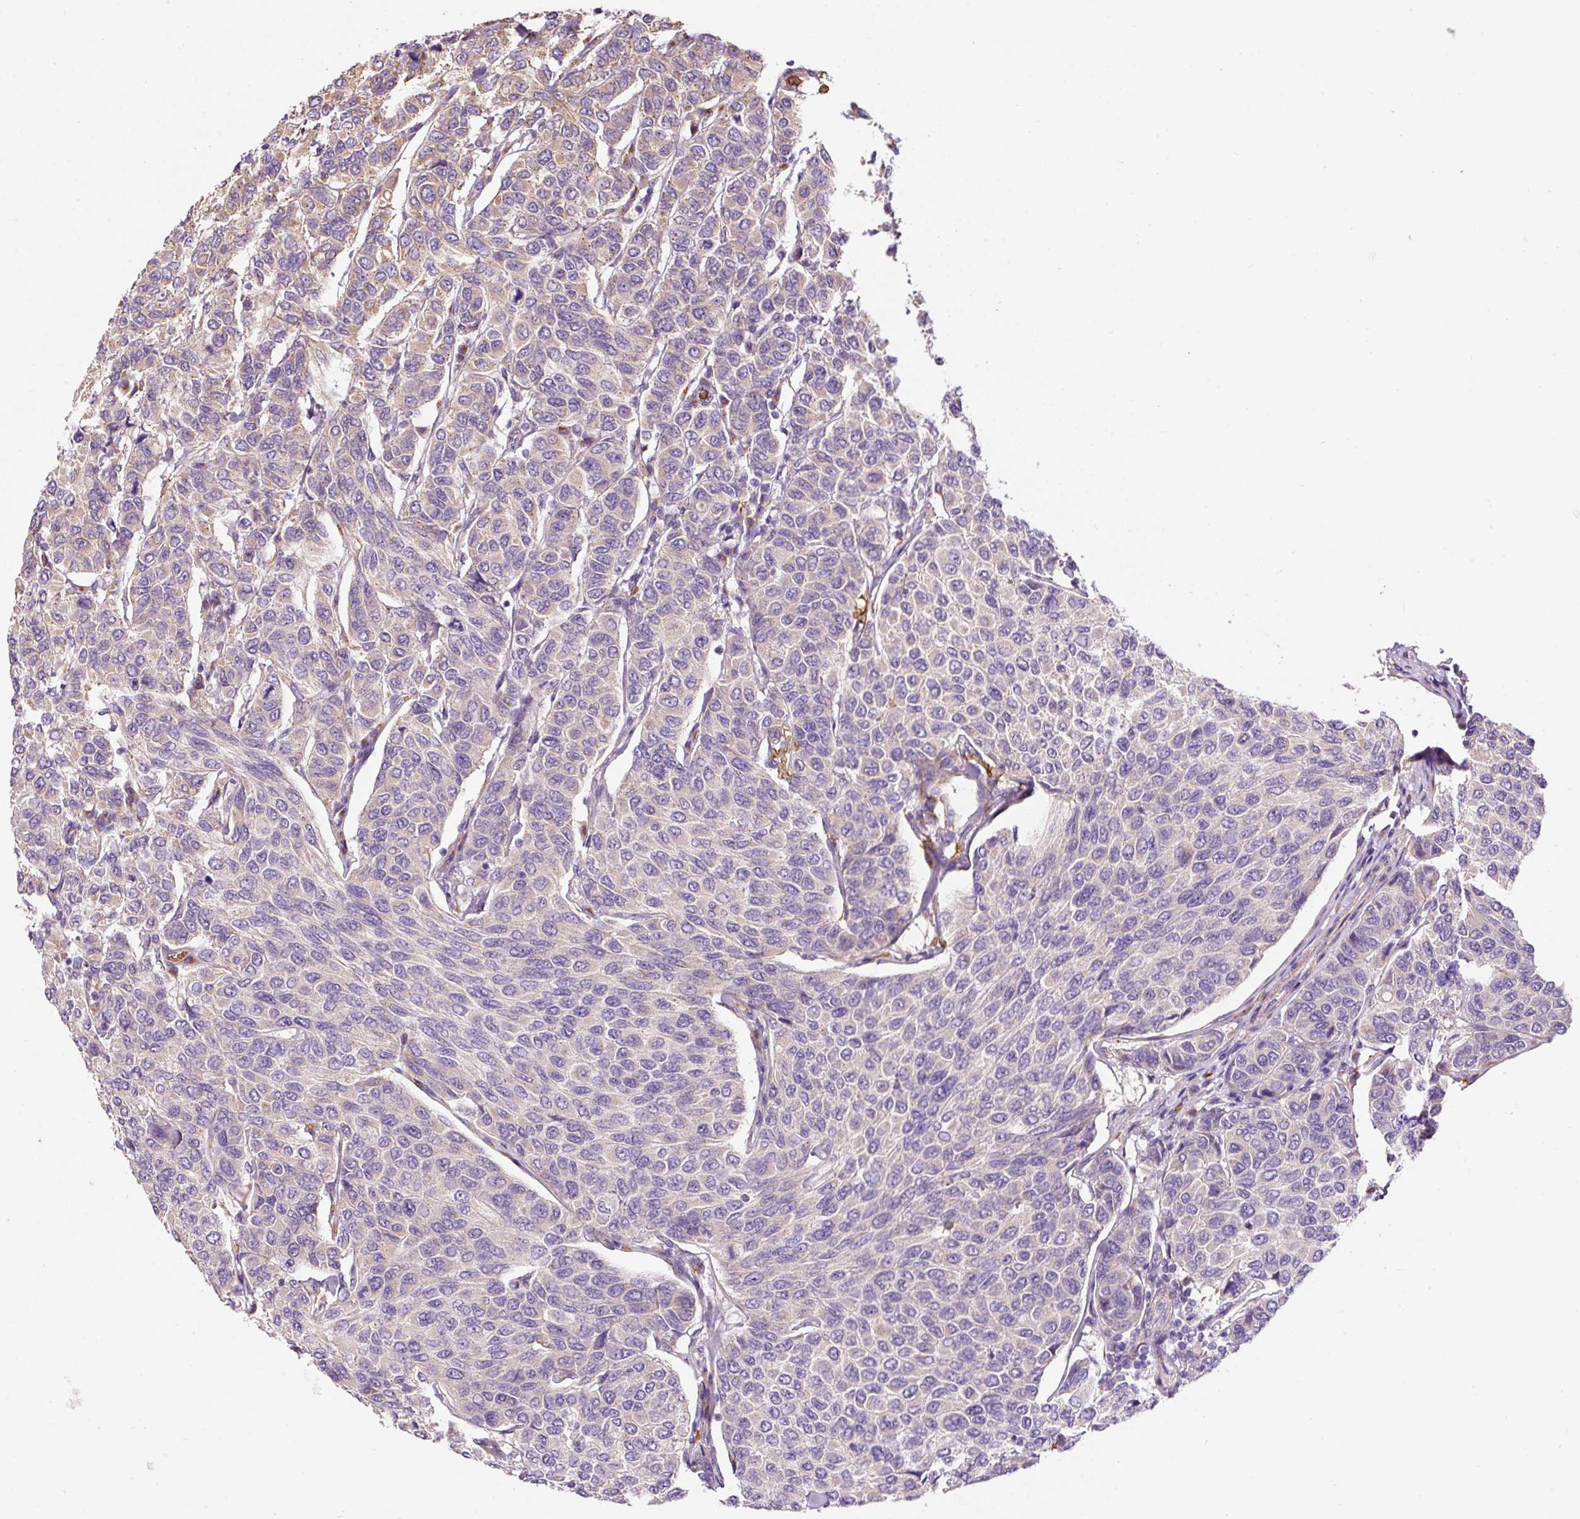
{"staining": {"intensity": "weak", "quantity": "<25%", "location": "cytoplasmic/membranous"}, "tissue": "breast cancer", "cell_type": "Tumor cells", "image_type": "cancer", "snomed": [{"axis": "morphology", "description": "Duct carcinoma"}, {"axis": "topography", "description": "Breast"}], "caption": "A photomicrograph of human invasive ductal carcinoma (breast) is negative for staining in tumor cells.", "gene": "PRRC2A", "patient": {"sex": "female", "age": 55}}